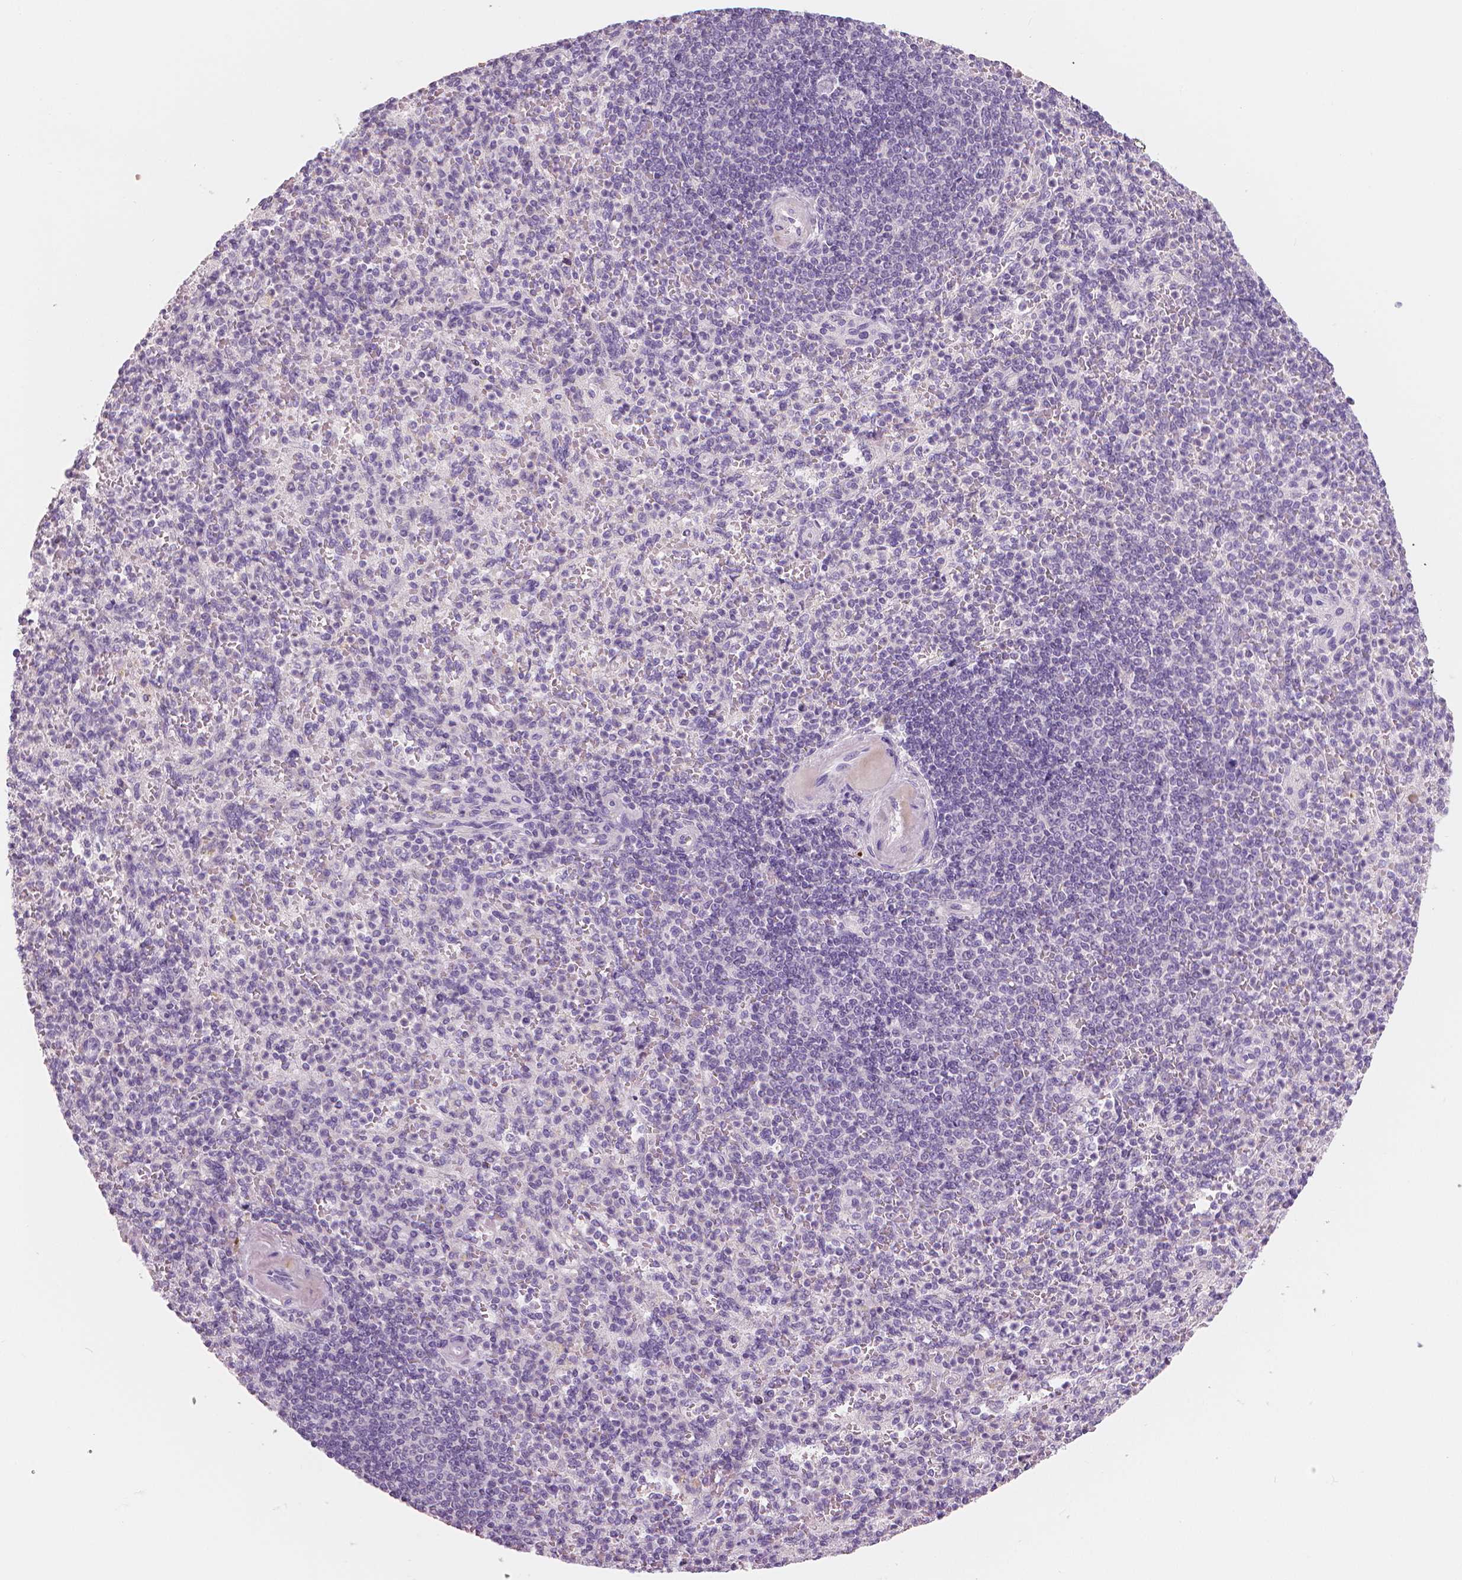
{"staining": {"intensity": "negative", "quantity": "none", "location": "none"}, "tissue": "spleen", "cell_type": "Cells in red pulp", "image_type": "normal", "snomed": [{"axis": "morphology", "description": "Normal tissue, NOS"}, {"axis": "topography", "description": "Spleen"}], "caption": "Cells in red pulp are negative for brown protein staining in normal spleen. (DAB (3,3'-diaminobenzidine) immunohistochemistry (IHC), high magnification).", "gene": "APOA4", "patient": {"sex": "female", "age": 74}}